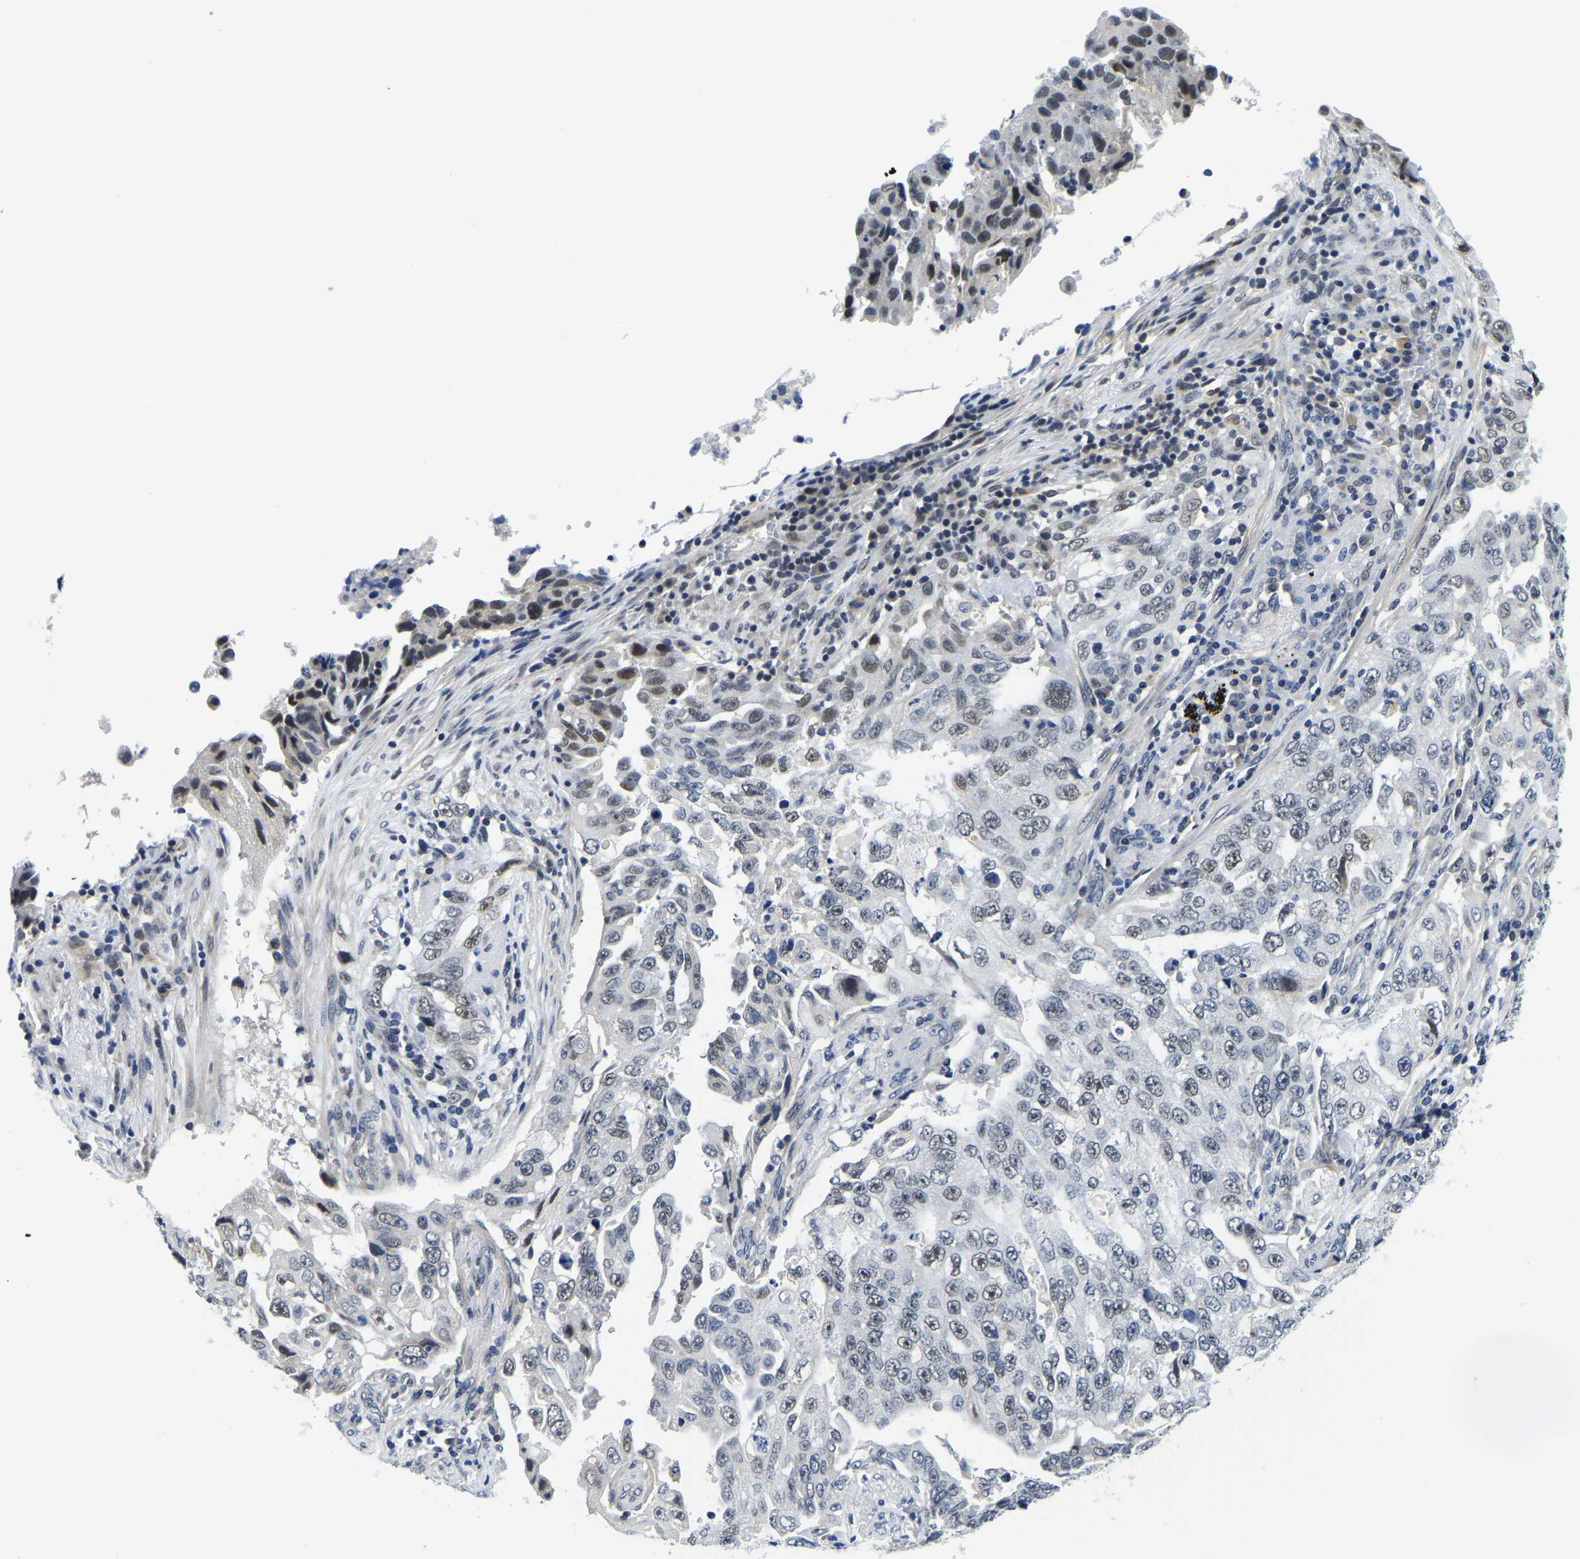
{"staining": {"intensity": "weak", "quantity": "<25%", "location": "nuclear"}, "tissue": "lung cancer", "cell_type": "Tumor cells", "image_type": "cancer", "snomed": [{"axis": "morphology", "description": "Adenocarcinoma, NOS"}, {"axis": "topography", "description": "Lung"}], "caption": "Lung adenocarcinoma was stained to show a protein in brown. There is no significant staining in tumor cells.", "gene": "POLDIP3", "patient": {"sex": "female", "age": 51}}